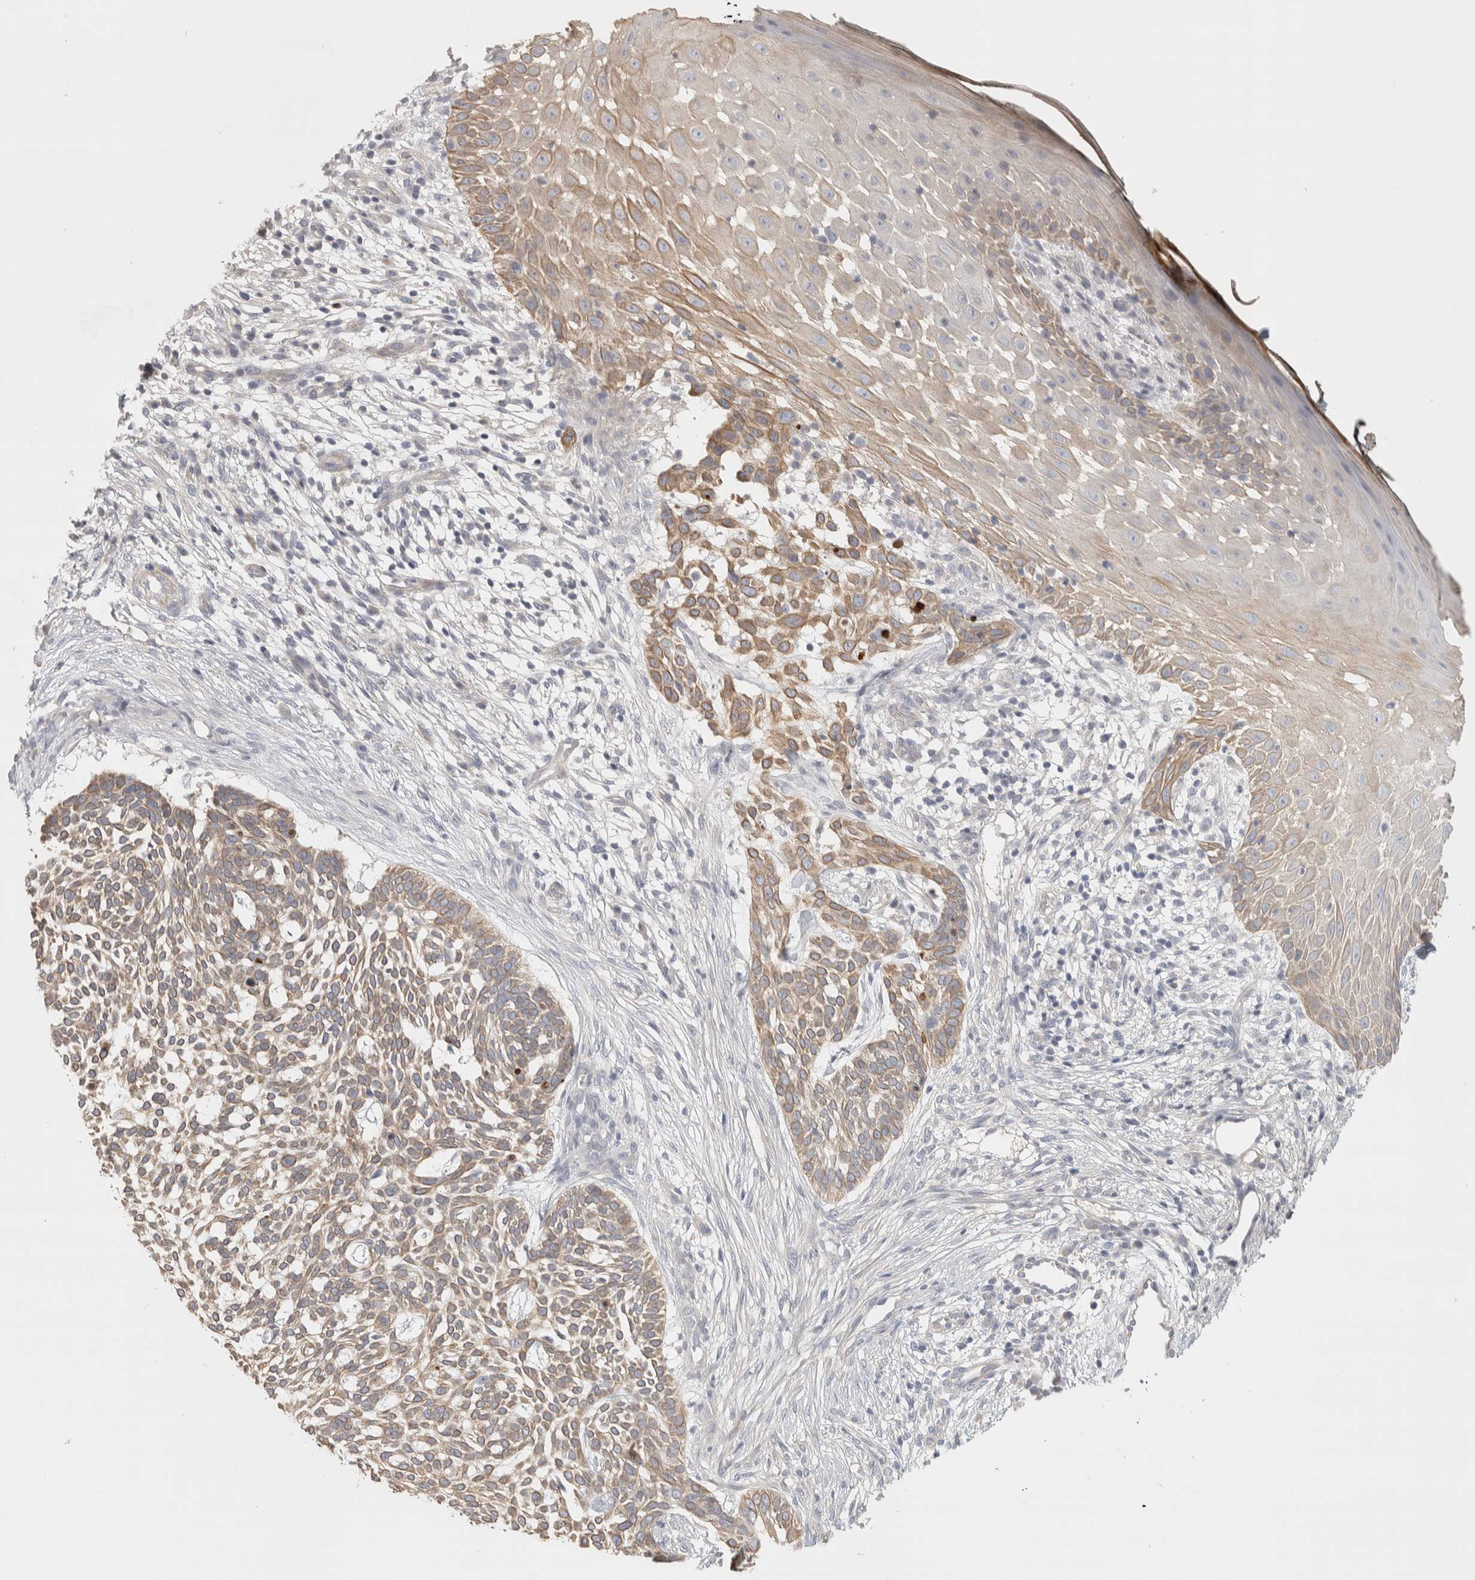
{"staining": {"intensity": "moderate", "quantity": ">75%", "location": "cytoplasmic/membranous"}, "tissue": "skin cancer", "cell_type": "Tumor cells", "image_type": "cancer", "snomed": [{"axis": "morphology", "description": "Basal cell carcinoma"}, {"axis": "topography", "description": "Skin"}], "caption": "A histopathology image of human skin cancer stained for a protein shows moderate cytoplasmic/membranous brown staining in tumor cells.", "gene": "DCXR", "patient": {"sex": "female", "age": 64}}